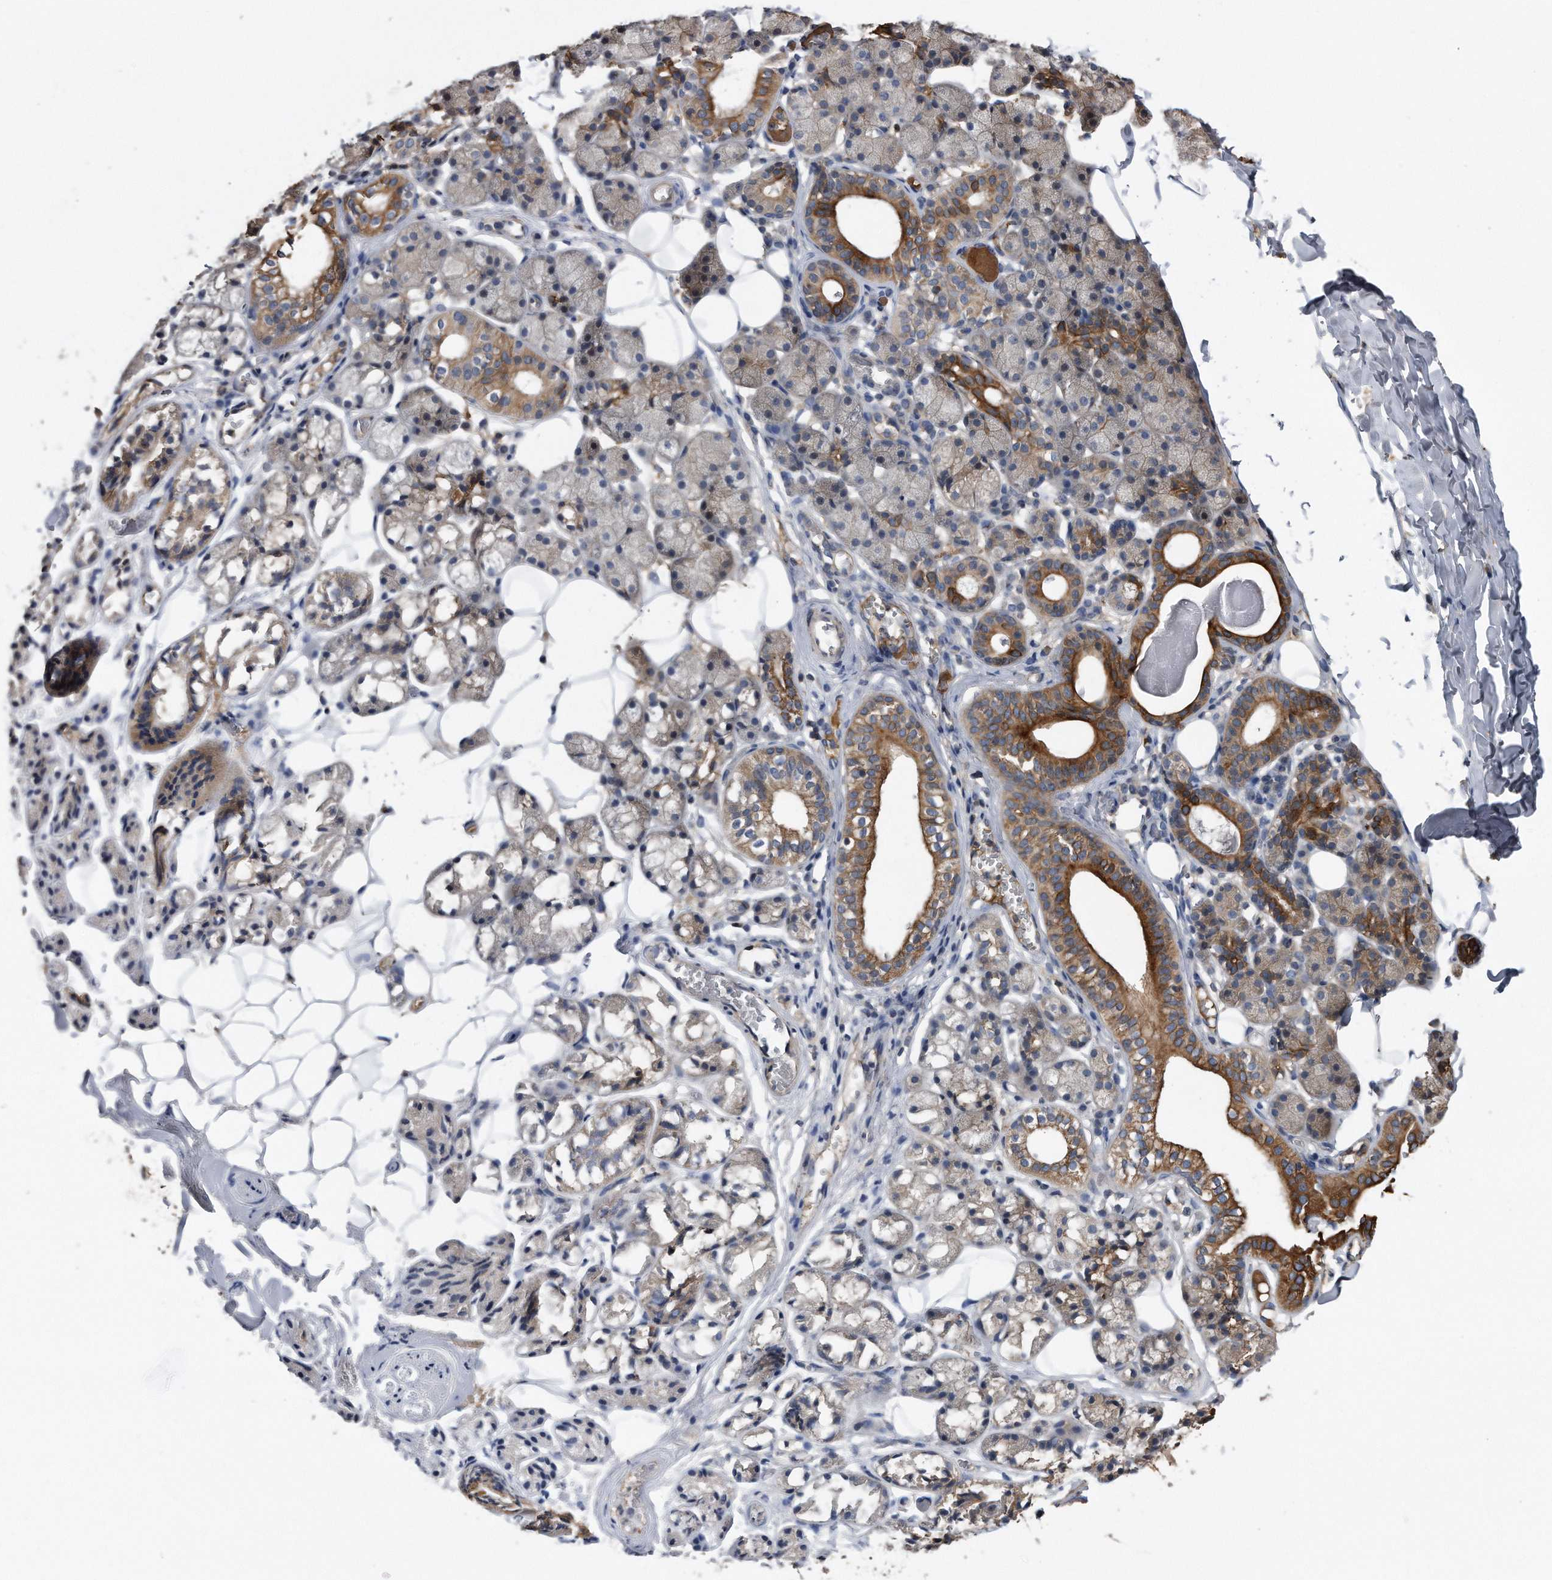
{"staining": {"intensity": "strong", "quantity": "<25%", "location": "cytoplasmic/membranous"}, "tissue": "salivary gland", "cell_type": "Glandular cells", "image_type": "normal", "snomed": [{"axis": "morphology", "description": "Normal tissue, NOS"}, {"axis": "topography", "description": "Salivary gland"}], "caption": "IHC micrograph of unremarkable salivary gland: salivary gland stained using immunohistochemistry displays medium levels of strong protein expression localized specifically in the cytoplasmic/membranous of glandular cells, appearing as a cytoplasmic/membranous brown color.", "gene": "KCND3", "patient": {"sex": "female", "age": 33}}